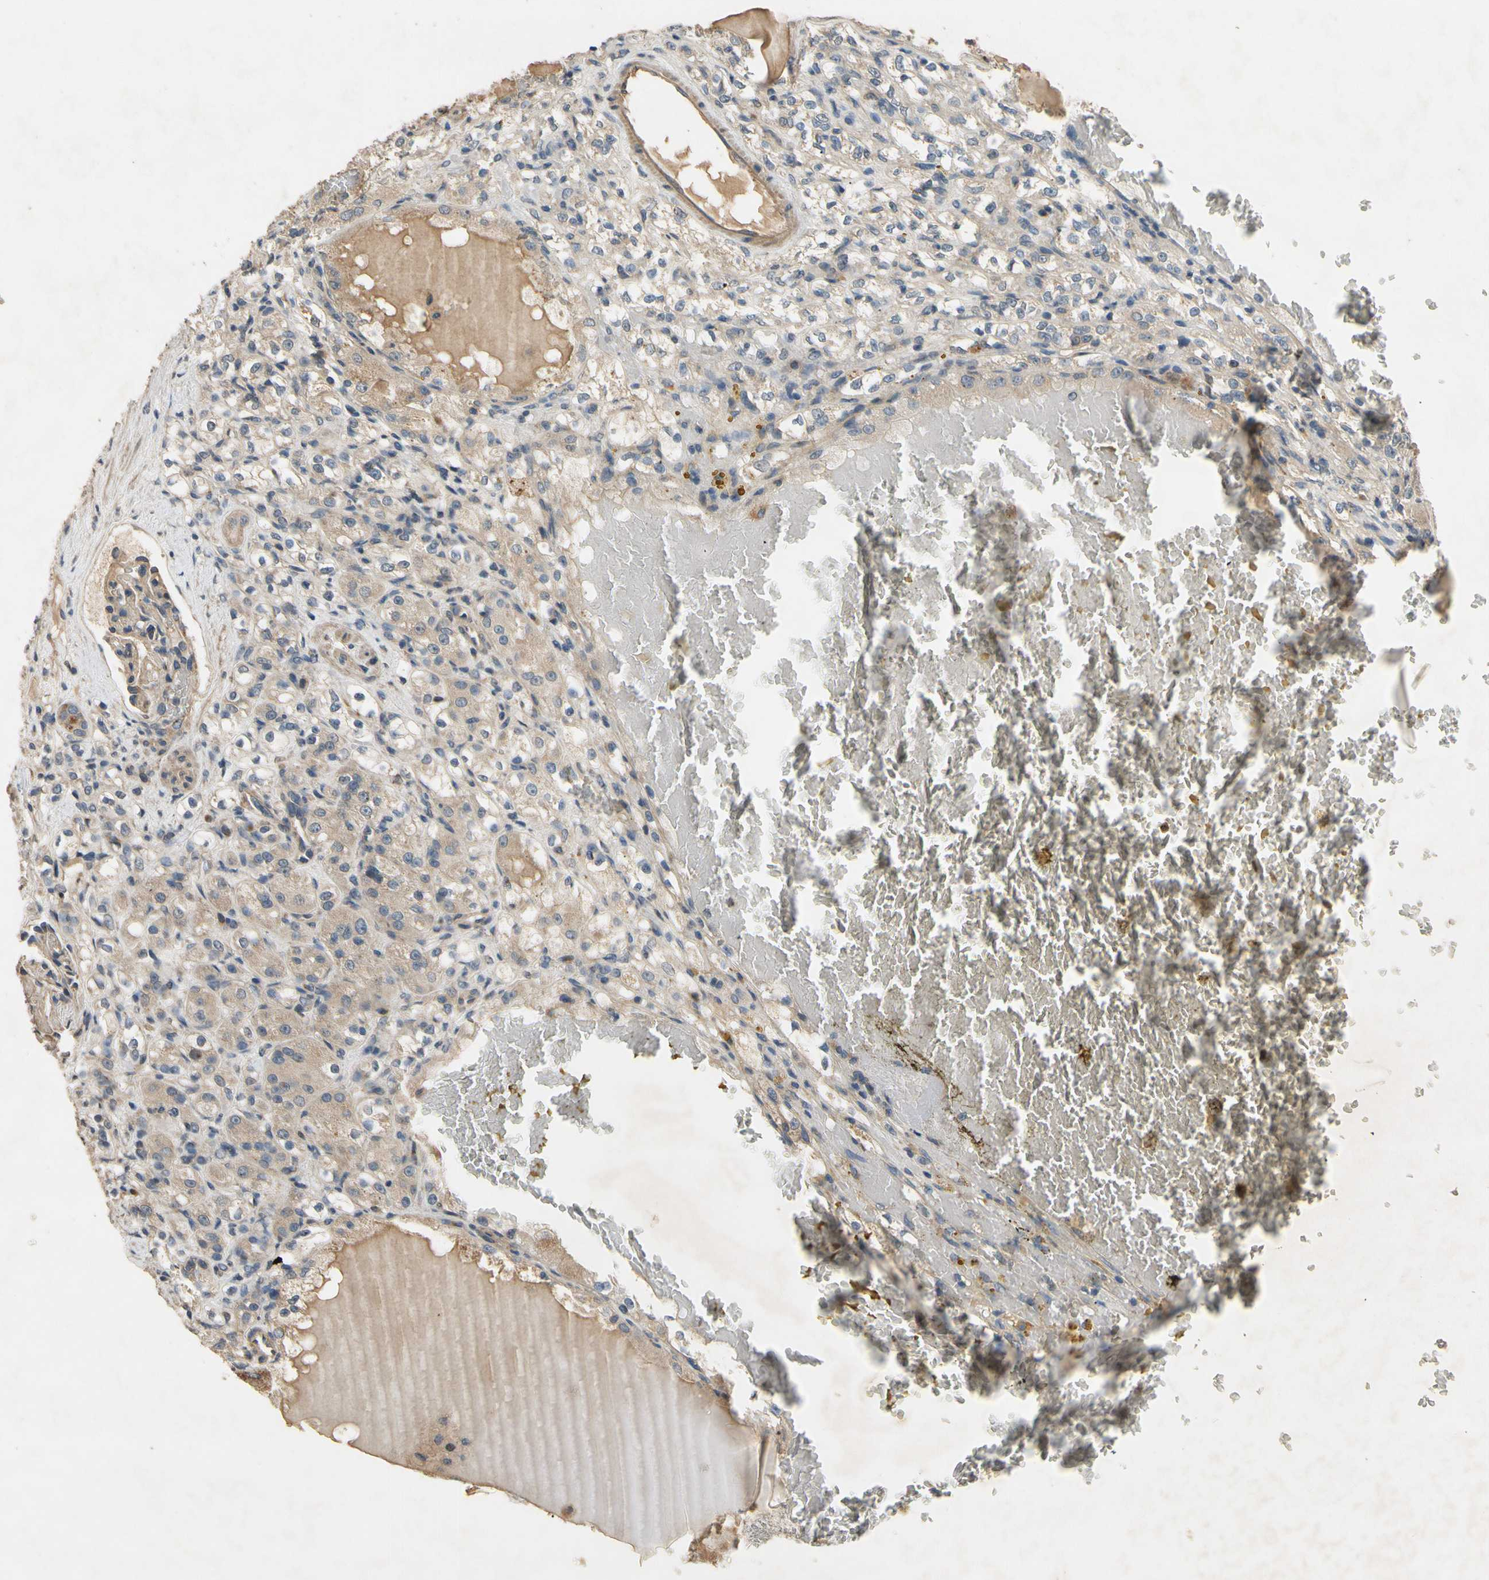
{"staining": {"intensity": "weak", "quantity": "25%-75%", "location": "cytoplasmic/membranous"}, "tissue": "renal cancer", "cell_type": "Tumor cells", "image_type": "cancer", "snomed": [{"axis": "morphology", "description": "Normal tissue, NOS"}, {"axis": "morphology", "description": "Adenocarcinoma, NOS"}, {"axis": "topography", "description": "Kidney"}], "caption": "The micrograph reveals staining of renal adenocarcinoma, revealing weak cytoplasmic/membranous protein staining (brown color) within tumor cells.", "gene": "ALKBH3", "patient": {"sex": "male", "age": 61}}